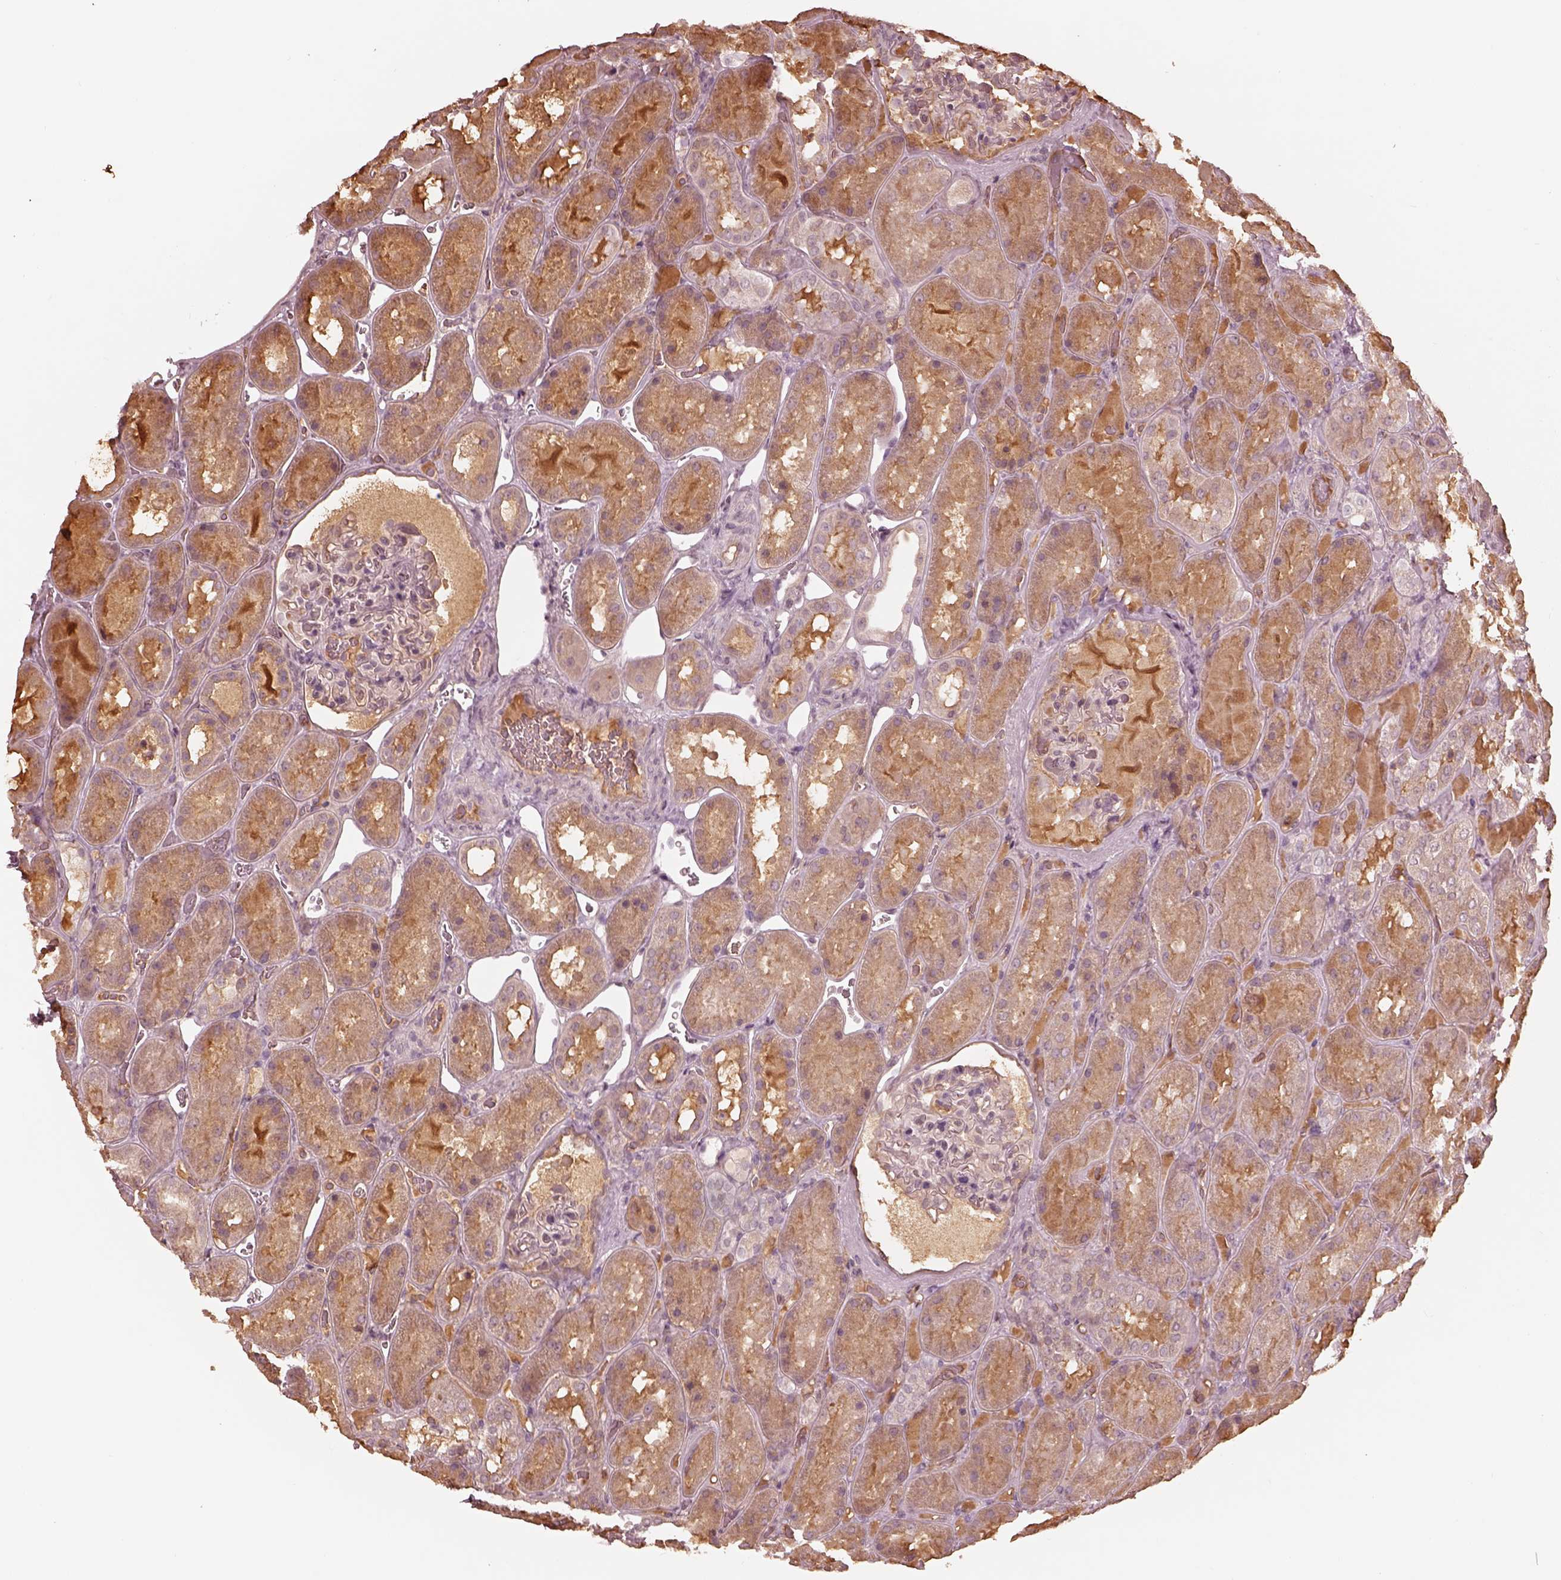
{"staining": {"intensity": "weak", "quantity": ">75%", "location": "cytoplasmic/membranous"}, "tissue": "kidney", "cell_type": "Cells in glomeruli", "image_type": "normal", "snomed": [{"axis": "morphology", "description": "Normal tissue, NOS"}, {"axis": "topography", "description": "Kidney"}], "caption": "Cells in glomeruli demonstrate weak cytoplasmic/membranous positivity in about >75% of cells in benign kidney.", "gene": "TF", "patient": {"sex": "male", "age": 73}}